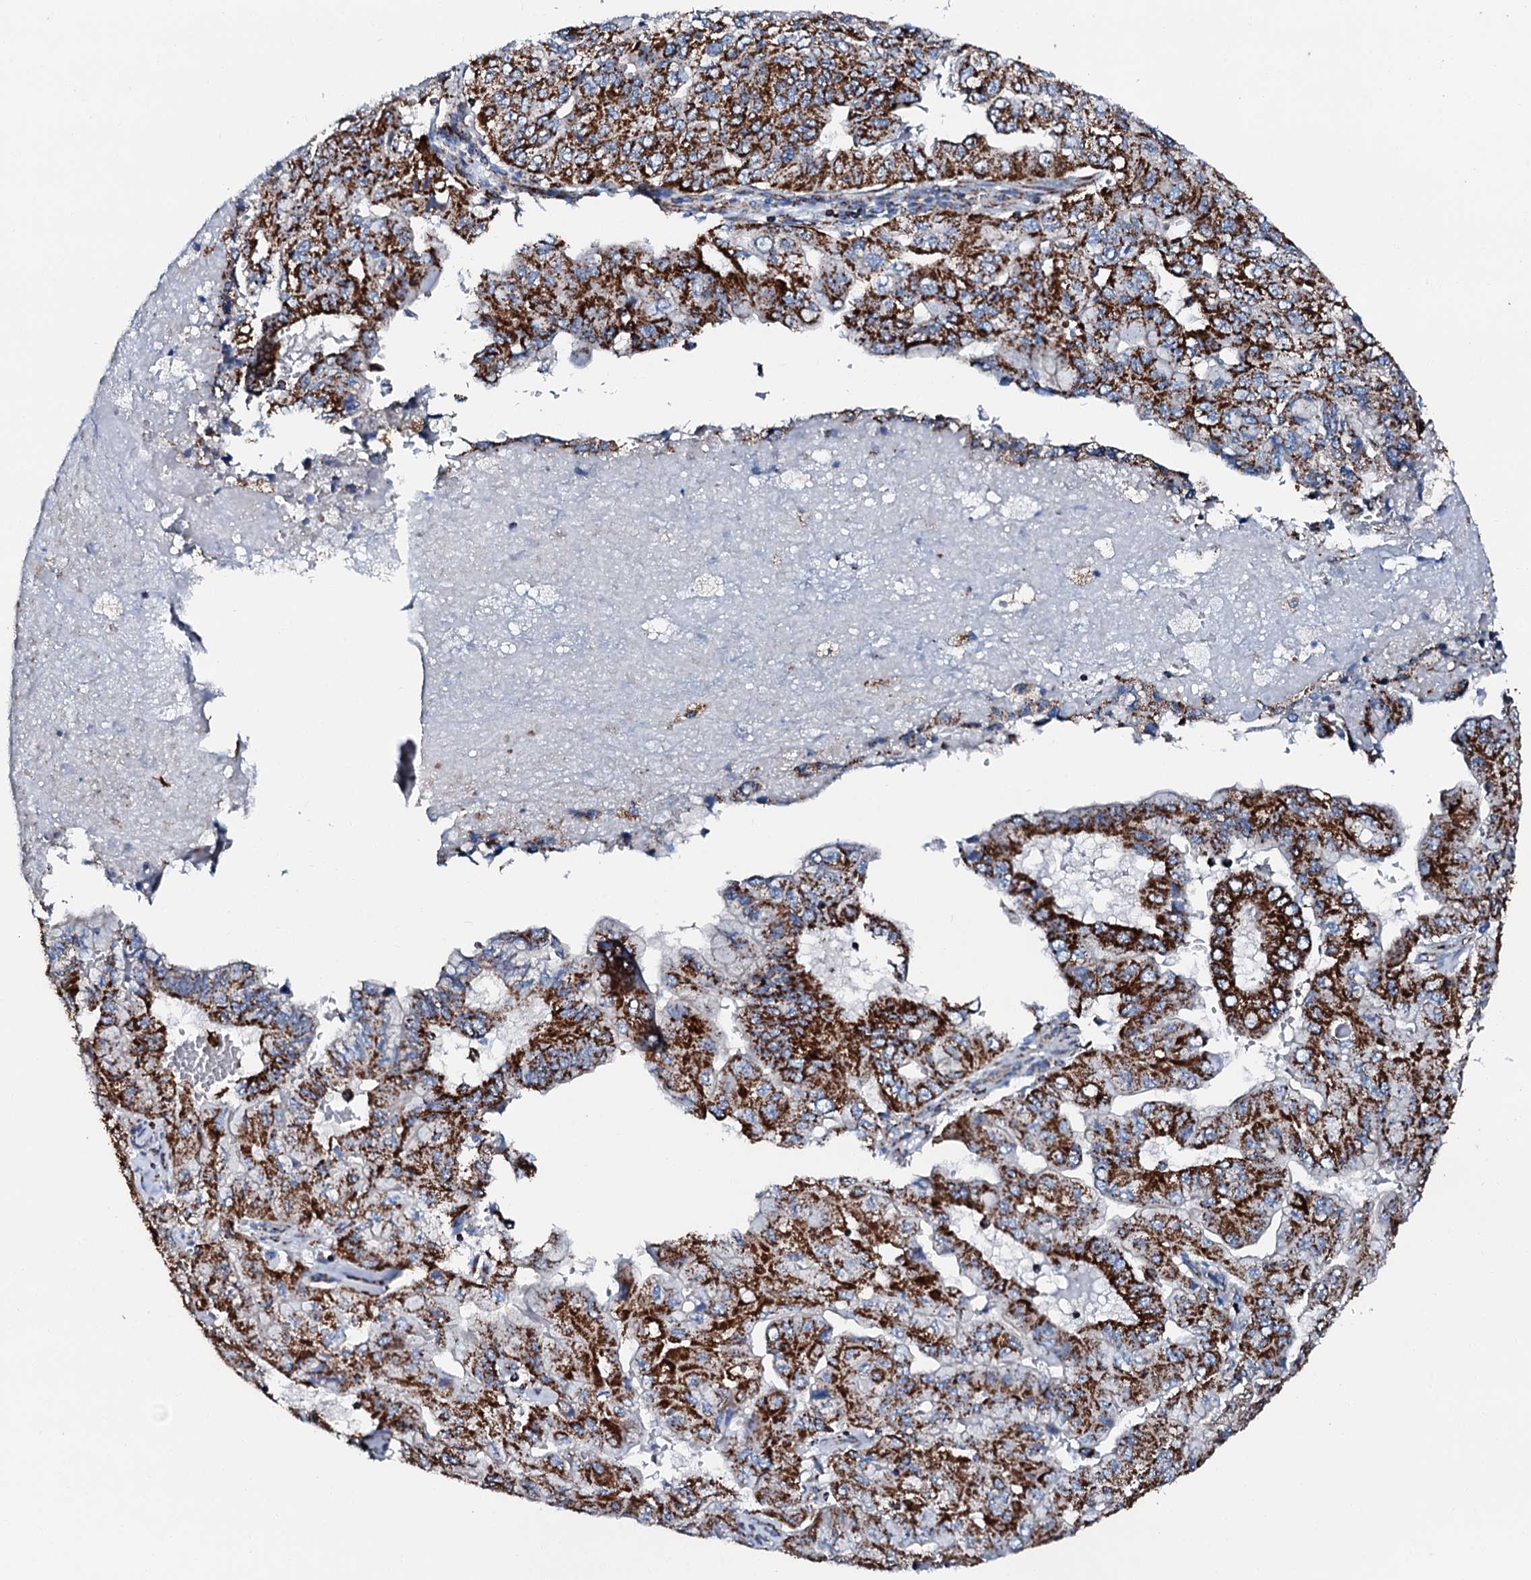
{"staining": {"intensity": "strong", "quantity": ">75%", "location": "cytoplasmic/membranous"}, "tissue": "pancreatic cancer", "cell_type": "Tumor cells", "image_type": "cancer", "snomed": [{"axis": "morphology", "description": "Adenocarcinoma, NOS"}, {"axis": "topography", "description": "Pancreas"}], "caption": "Pancreatic cancer (adenocarcinoma) stained with immunohistochemistry shows strong cytoplasmic/membranous expression in about >75% of tumor cells.", "gene": "HADH", "patient": {"sex": "male", "age": 51}}